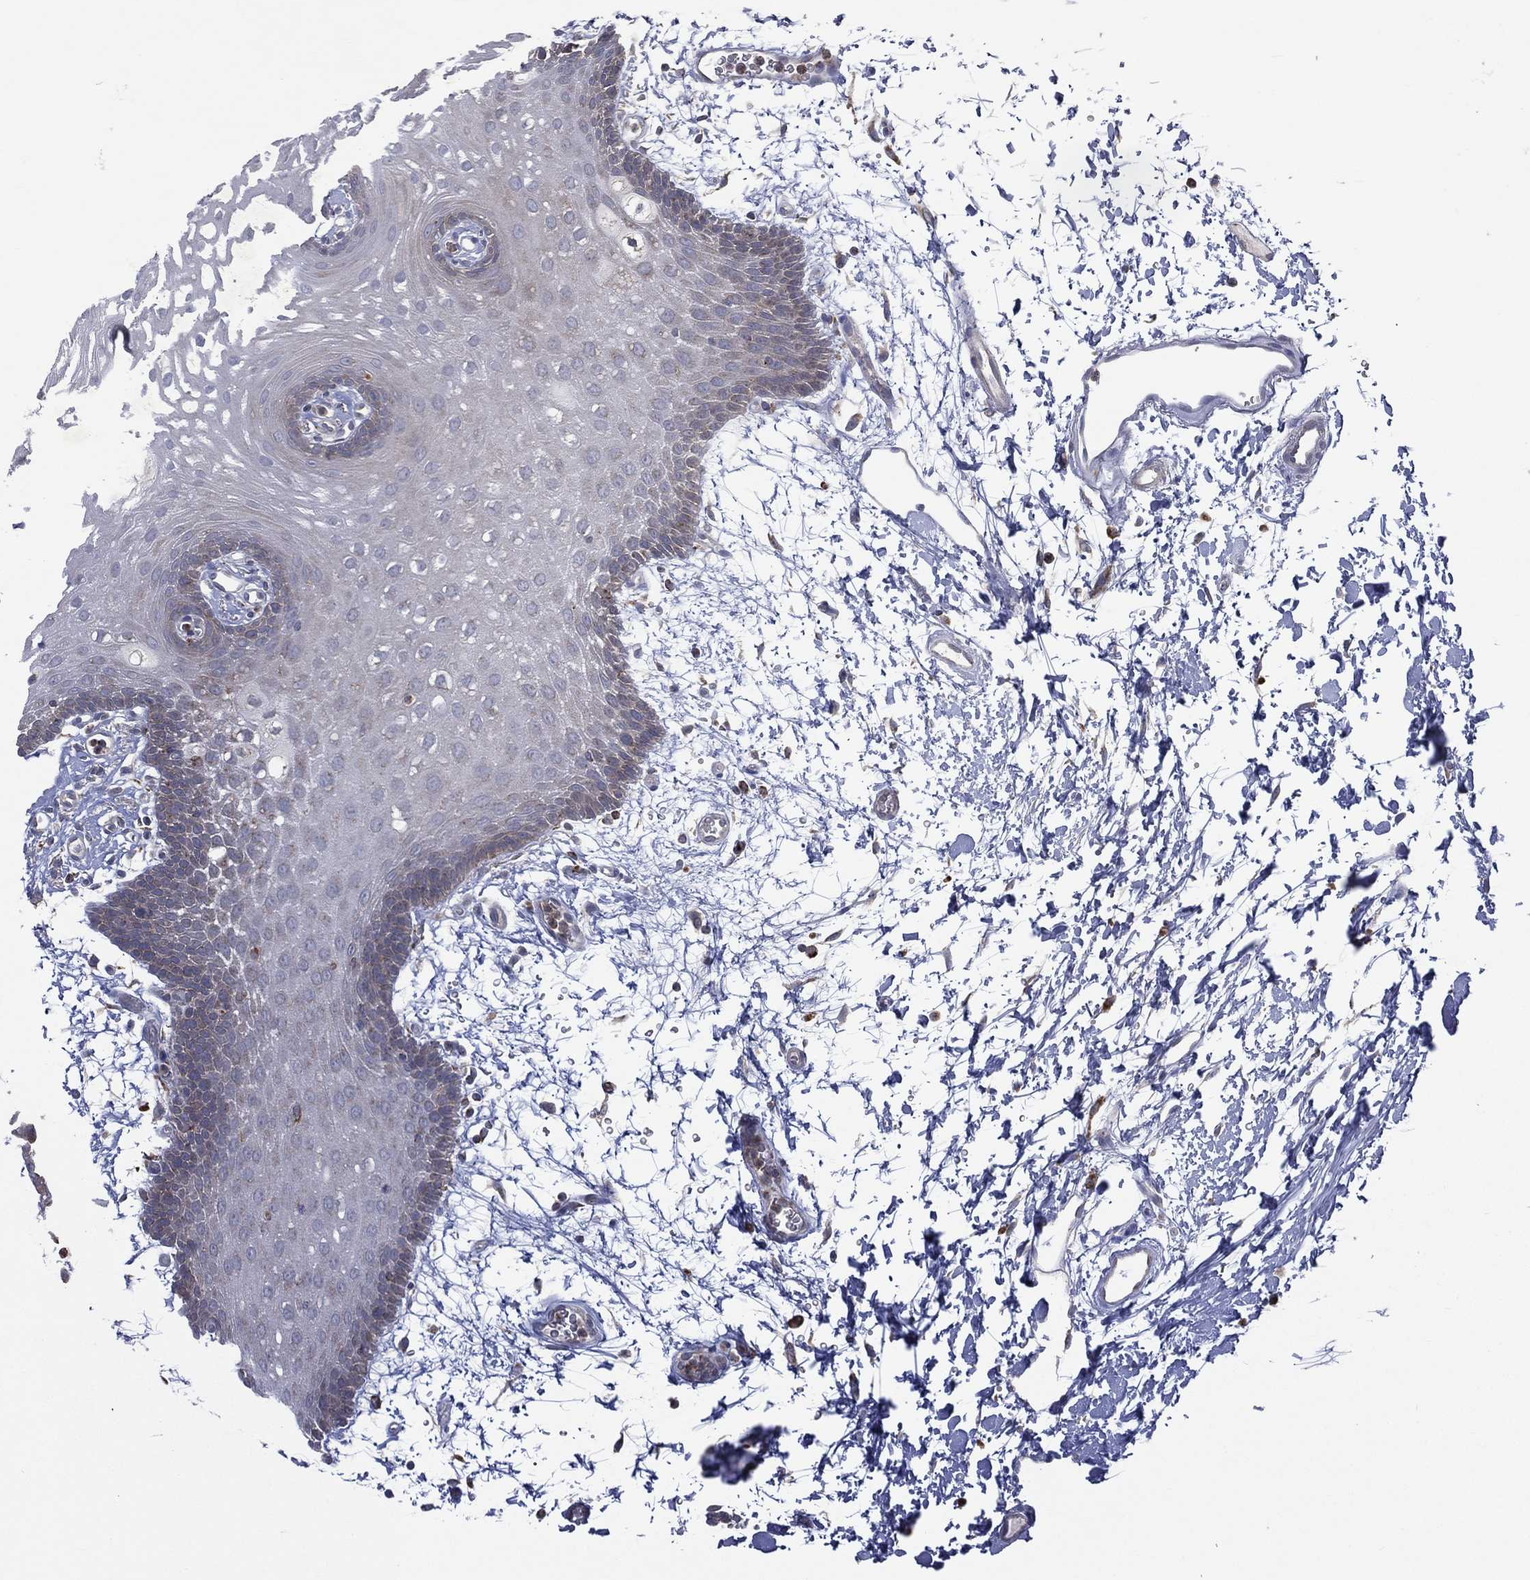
{"staining": {"intensity": "negative", "quantity": "none", "location": "none"}, "tissue": "oral mucosa", "cell_type": "Squamous epithelial cells", "image_type": "normal", "snomed": [{"axis": "morphology", "description": "Normal tissue, NOS"}, {"axis": "topography", "description": "Oral tissue"}, {"axis": "topography", "description": "Head-Neck"}], "caption": "The immunohistochemistry (IHC) micrograph has no significant staining in squamous epithelial cells of oral mucosa.", "gene": "STARD3", "patient": {"sex": "male", "age": 65}}